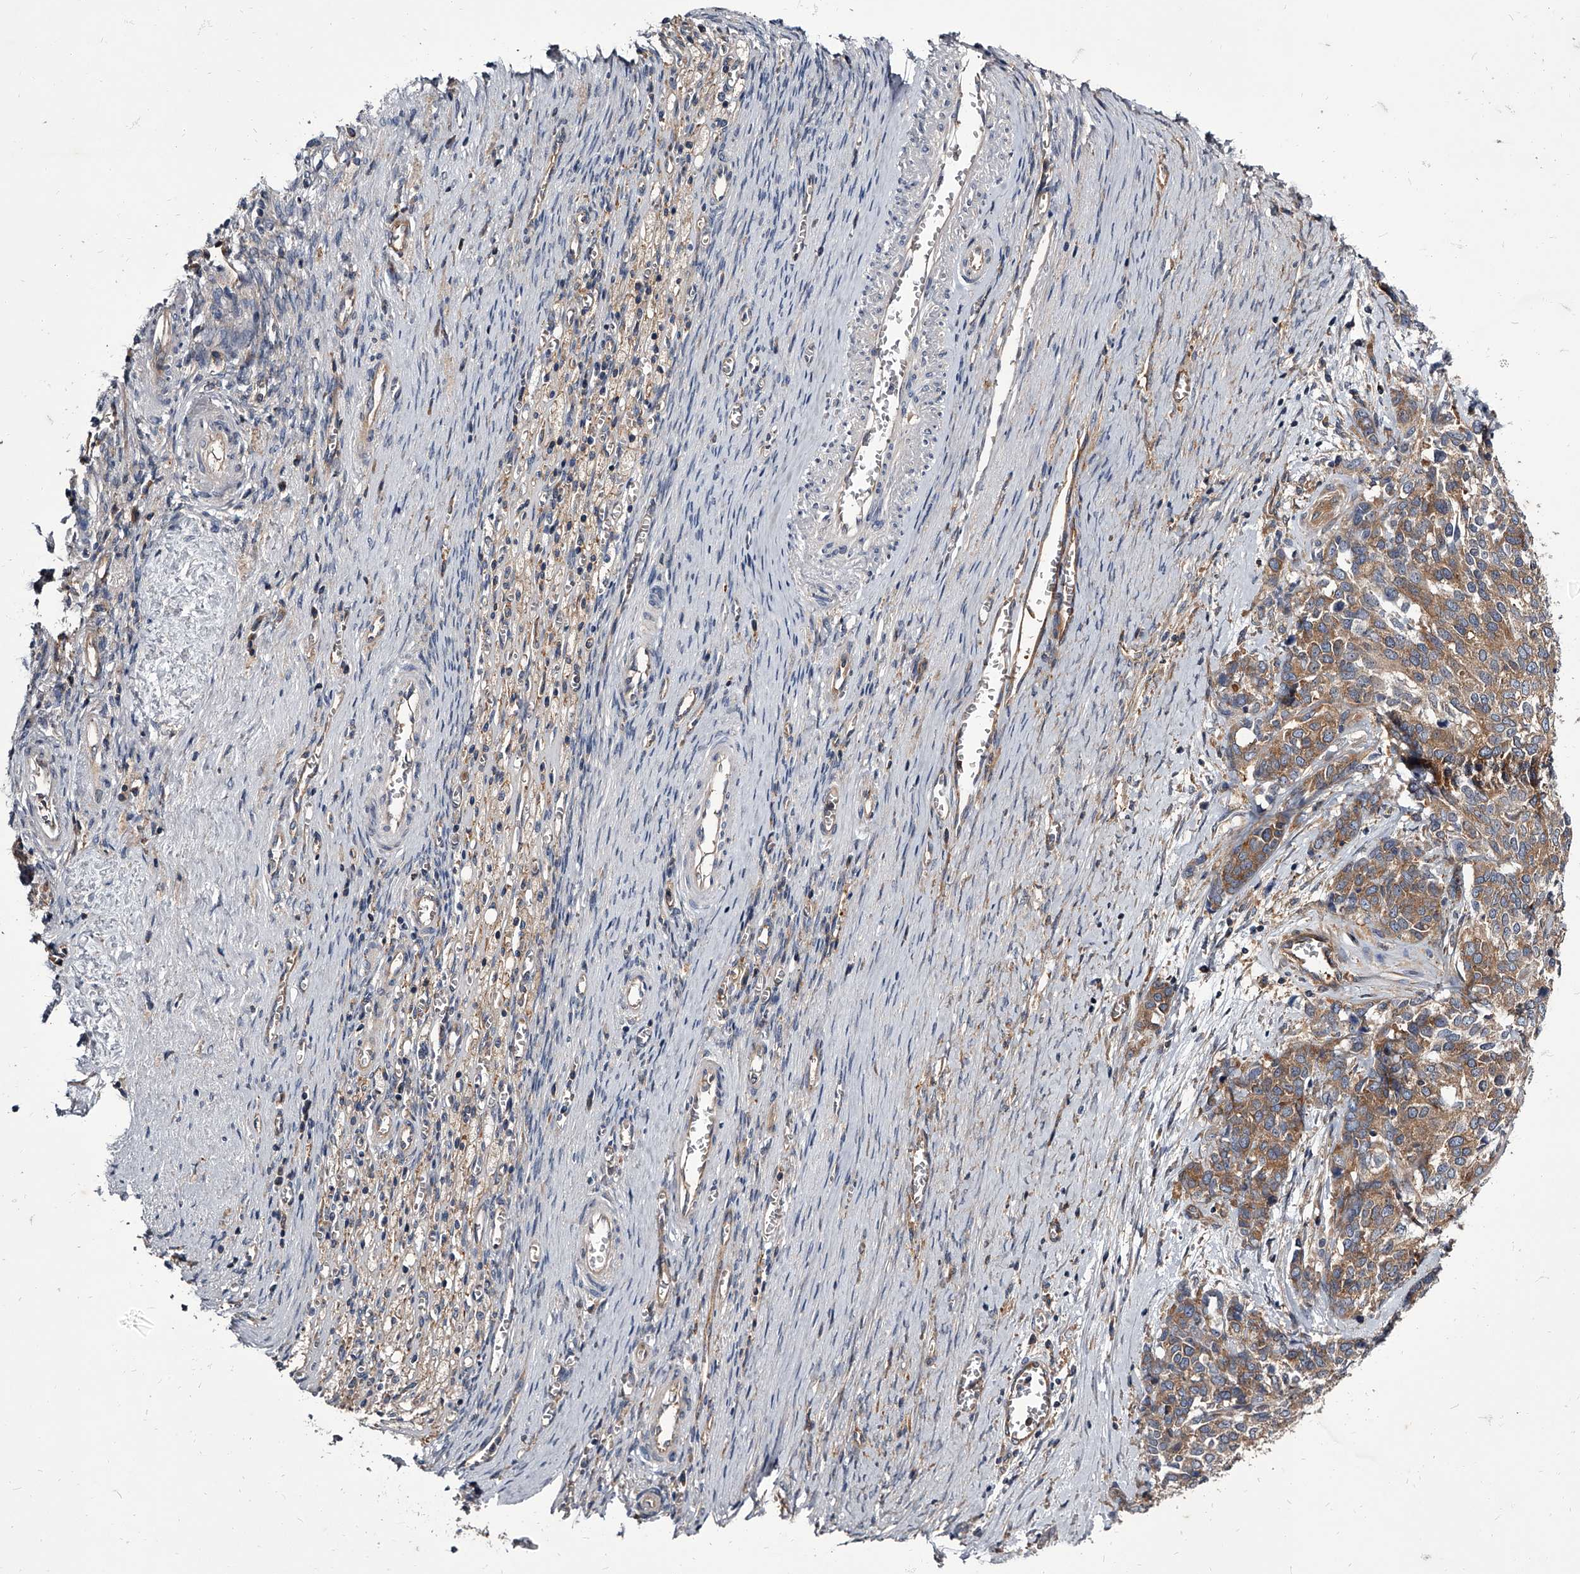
{"staining": {"intensity": "weak", "quantity": ">75%", "location": "cytoplasmic/membranous"}, "tissue": "ovarian cancer", "cell_type": "Tumor cells", "image_type": "cancer", "snomed": [{"axis": "morphology", "description": "Cystadenocarcinoma, serous, NOS"}, {"axis": "topography", "description": "Ovary"}], "caption": "An image of human ovarian serous cystadenocarcinoma stained for a protein shows weak cytoplasmic/membranous brown staining in tumor cells.", "gene": "GAPVD1", "patient": {"sex": "female", "age": 44}}